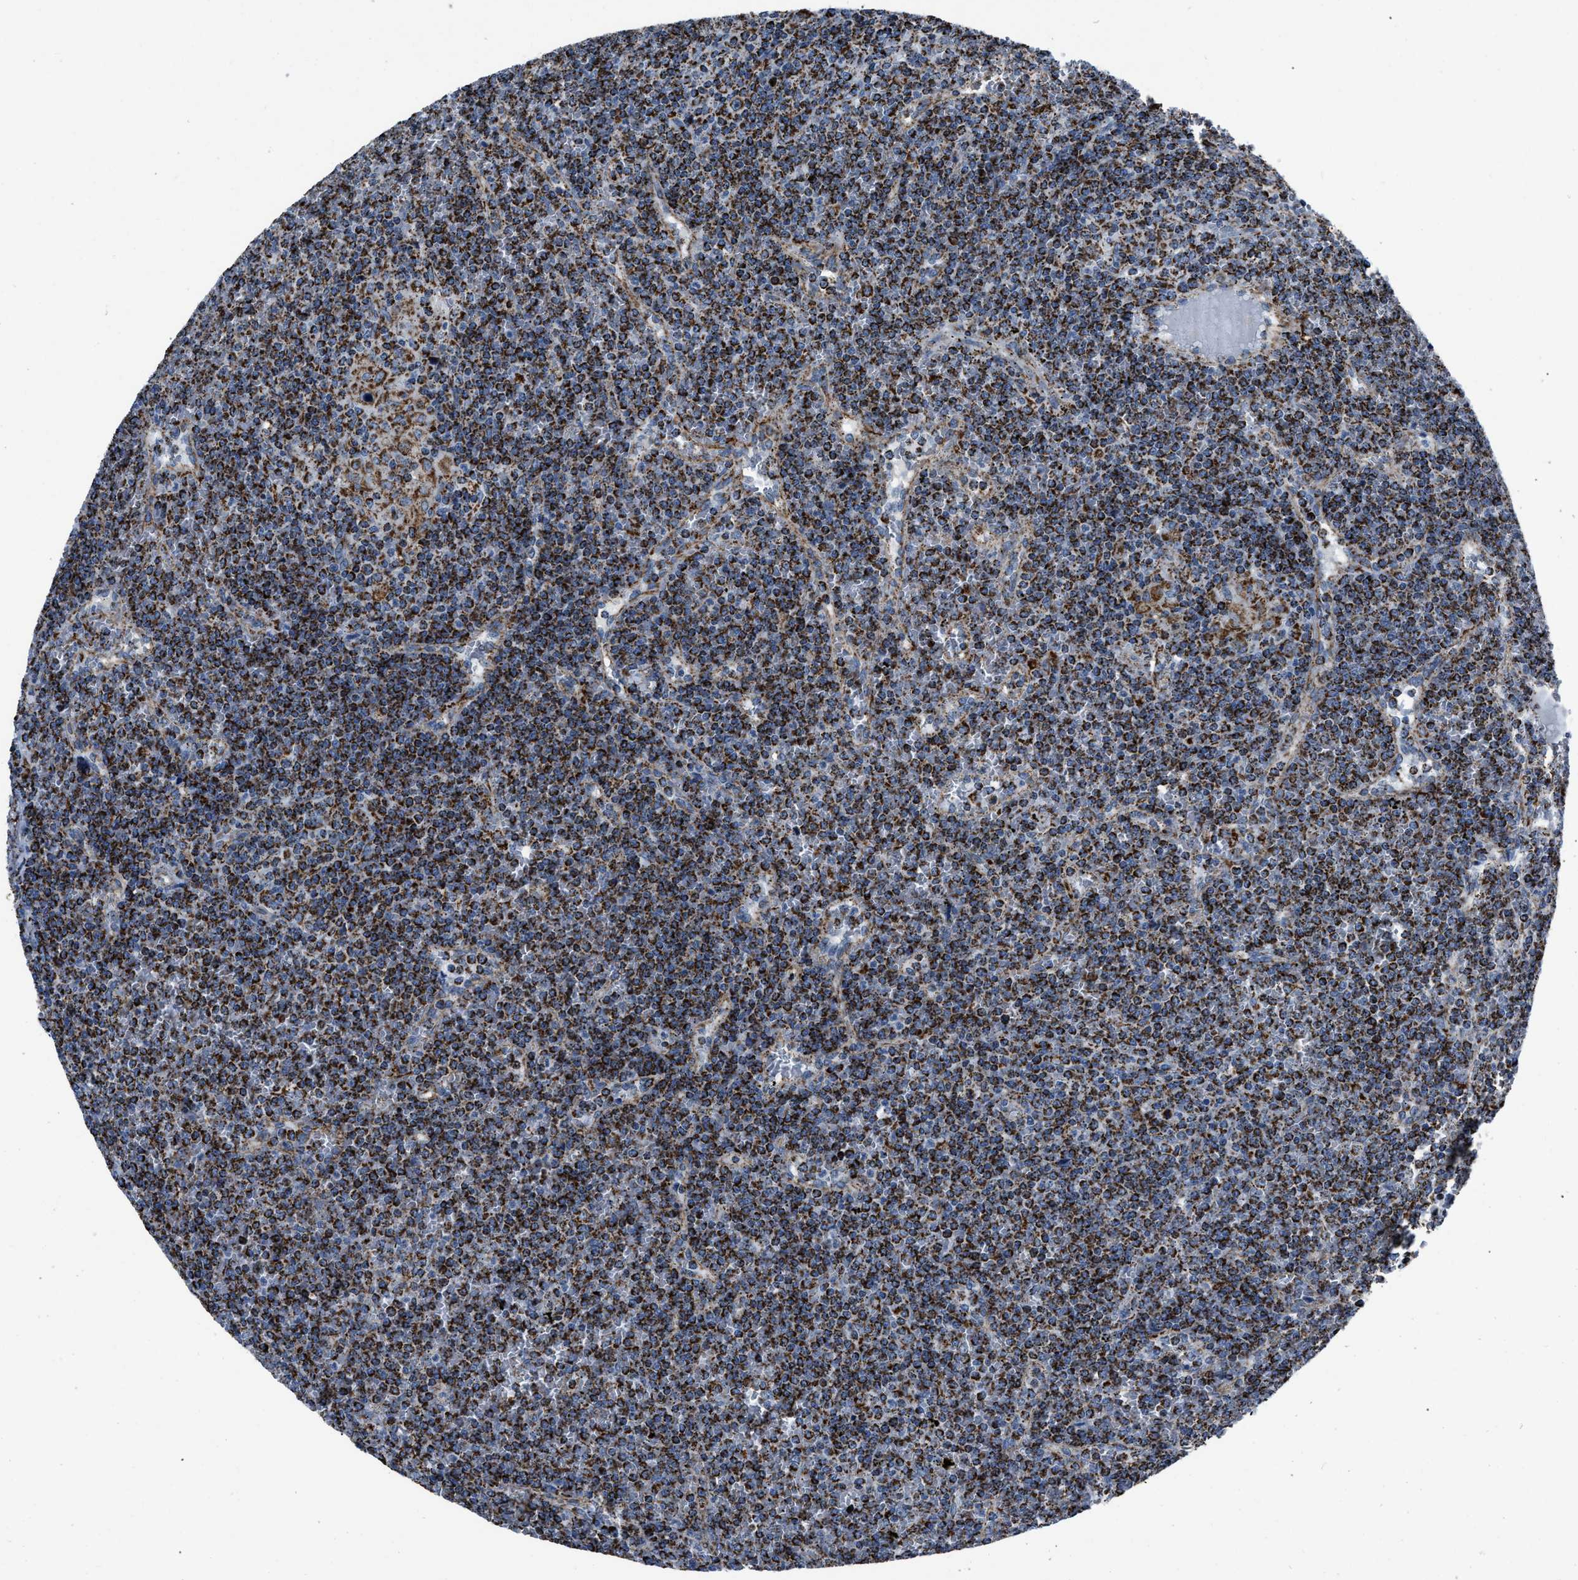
{"staining": {"intensity": "strong", "quantity": ">75%", "location": "cytoplasmic/membranous"}, "tissue": "lymphoma", "cell_type": "Tumor cells", "image_type": "cancer", "snomed": [{"axis": "morphology", "description": "Malignant lymphoma, non-Hodgkin's type, Low grade"}, {"axis": "topography", "description": "Spleen"}], "caption": "A brown stain shows strong cytoplasmic/membranous expression of a protein in human malignant lymphoma, non-Hodgkin's type (low-grade) tumor cells.", "gene": "NSD3", "patient": {"sex": "female", "age": 19}}